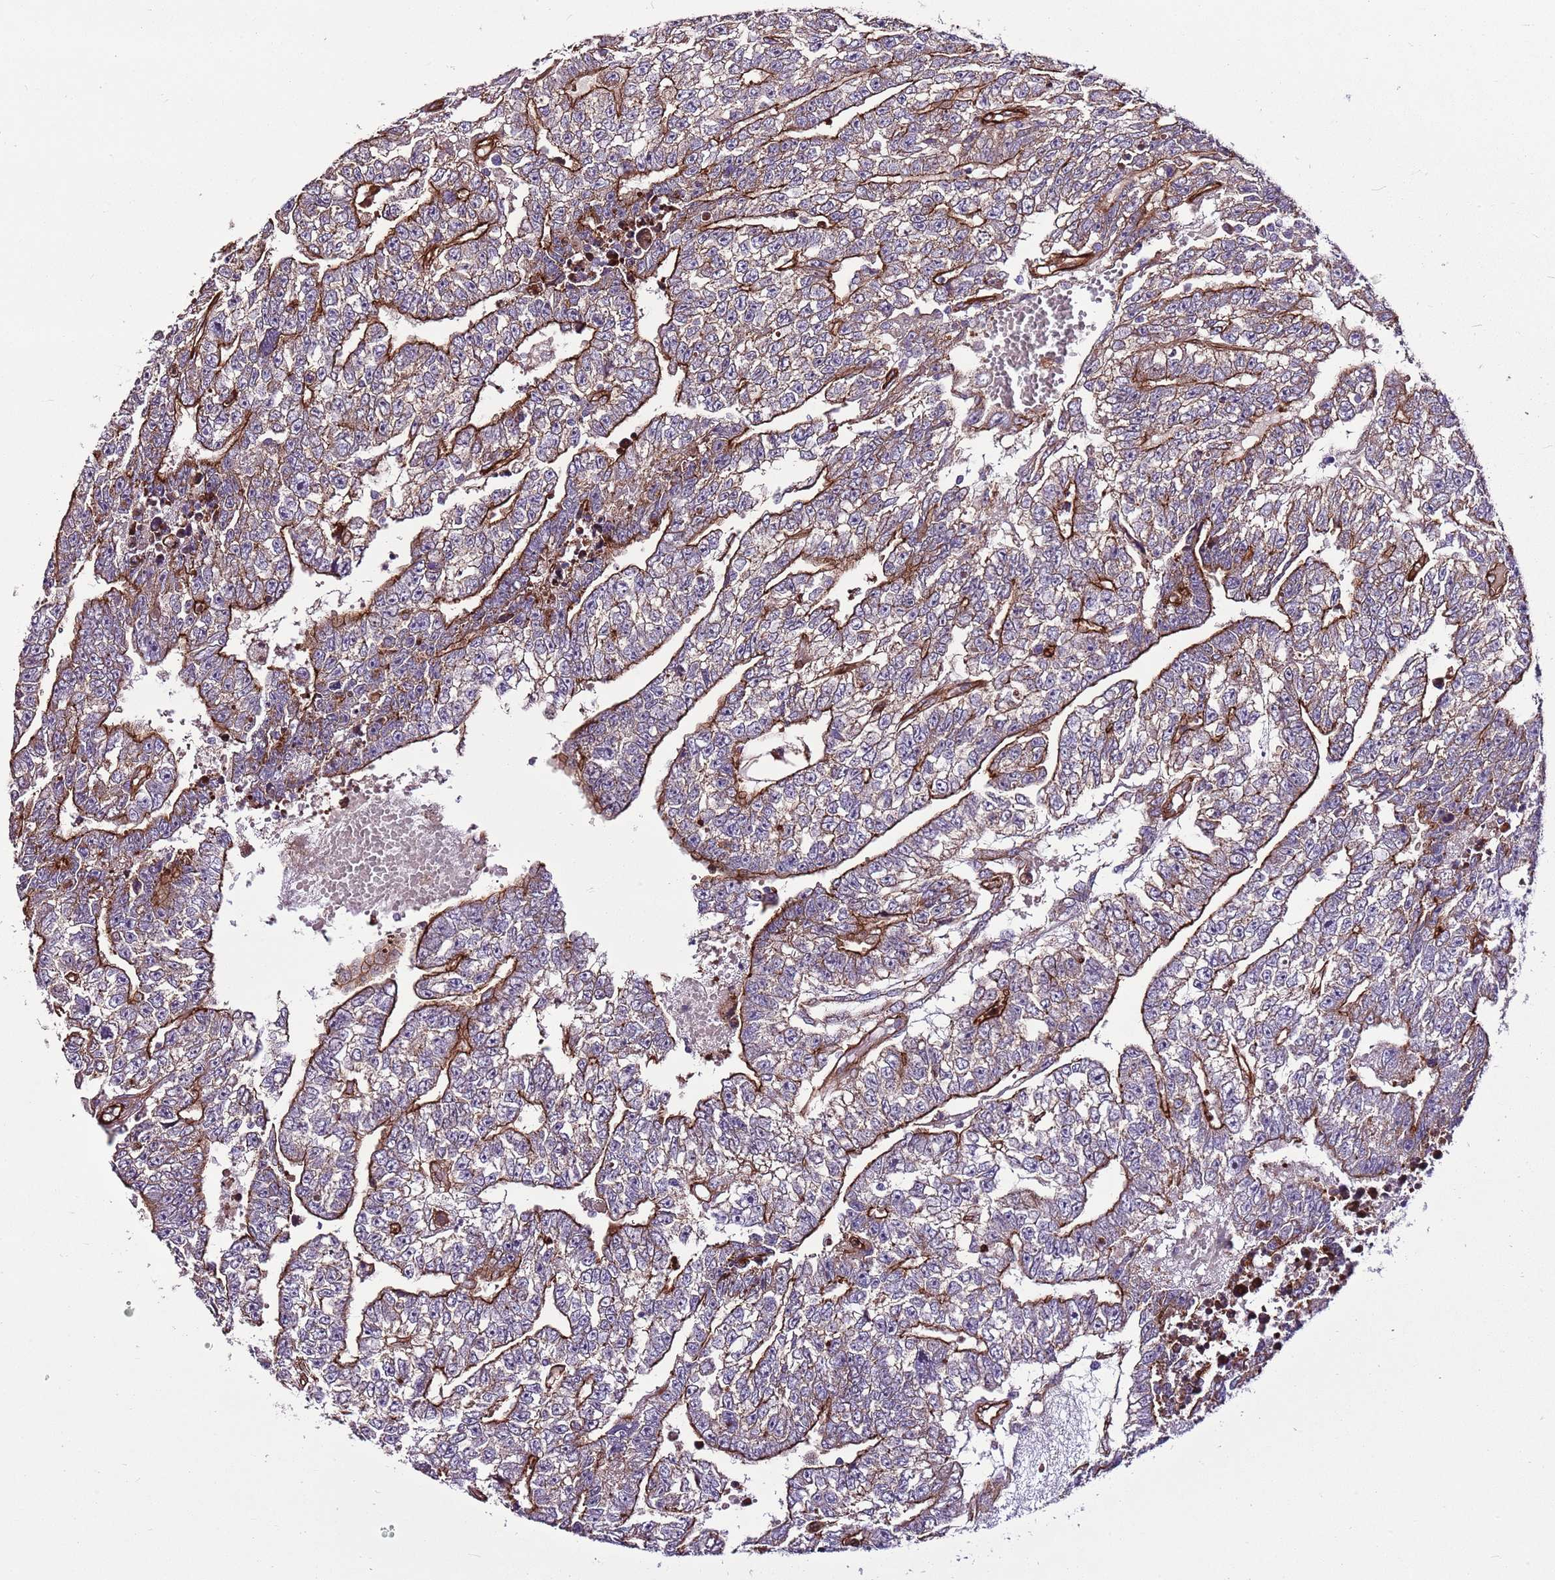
{"staining": {"intensity": "moderate", "quantity": "25%-75%", "location": "cytoplasmic/membranous"}, "tissue": "testis cancer", "cell_type": "Tumor cells", "image_type": "cancer", "snomed": [{"axis": "morphology", "description": "Carcinoma, Embryonal, NOS"}, {"axis": "topography", "description": "Testis"}], "caption": "This image reveals IHC staining of human embryonal carcinoma (testis), with medium moderate cytoplasmic/membranous positivity in about 25%-75% of tumor cells.", "gene": "ZNF827", "patient": {"sex": "male", "age": 25}}